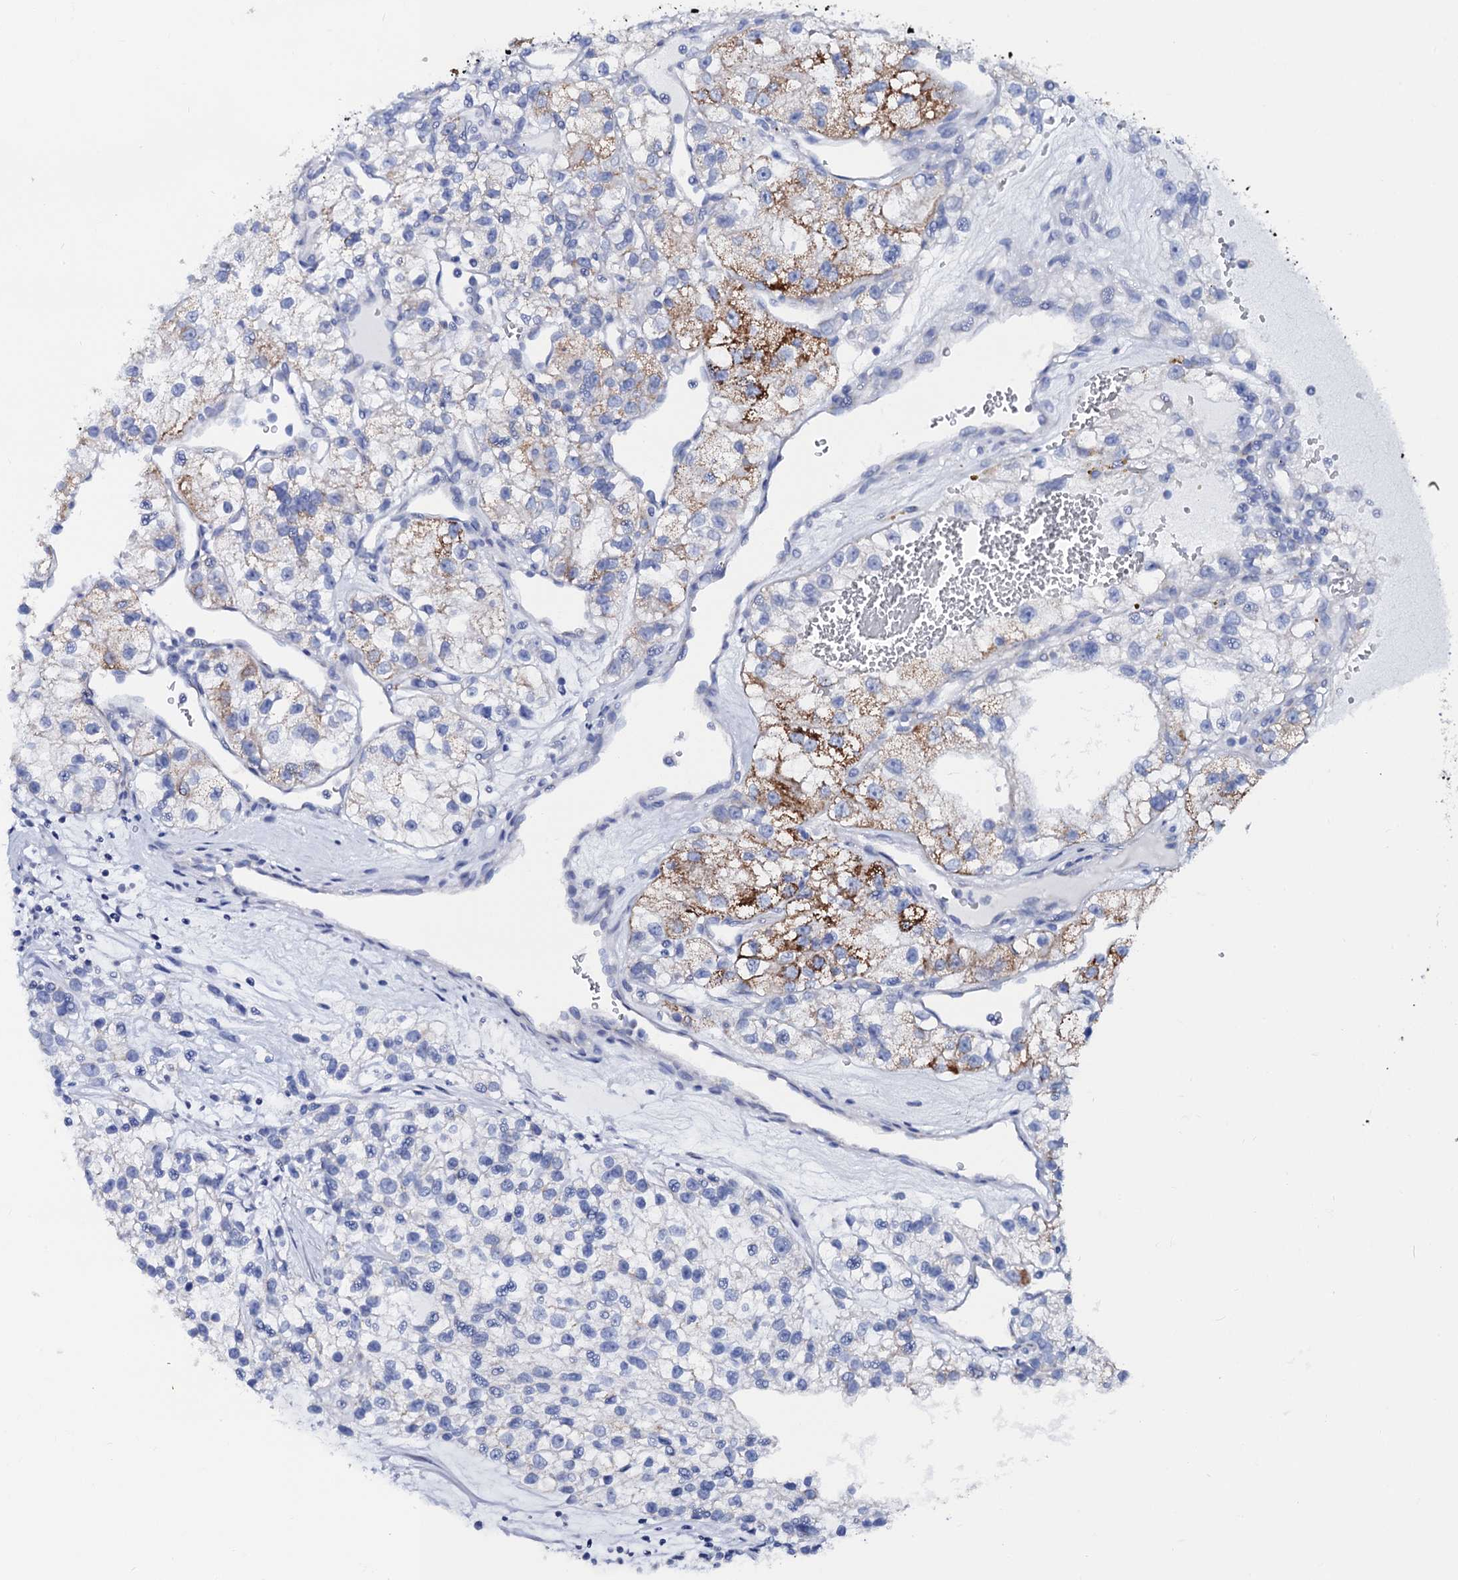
{"staining": {"intensity": "moderate", "quantity": "<25%", "location": "cytoplasmic/membranous"}, "tissue": "renal cancer", "cell_type": "Tumor cells", "image_type": "cancer", "snomed": [{"axis": "morphology", "description": "Adenocarcinoma, NOS"}, {"axis": "topography", "description": "Kidney"}], "caption": "Renal adenocarcinoma stained for a protein (brown) reveals moderate cytoplasmic/membranous positive expression in about <25% of tumor cells.", "gene": "ACADSB", "patient": {"sex": "female", "age": 57}}